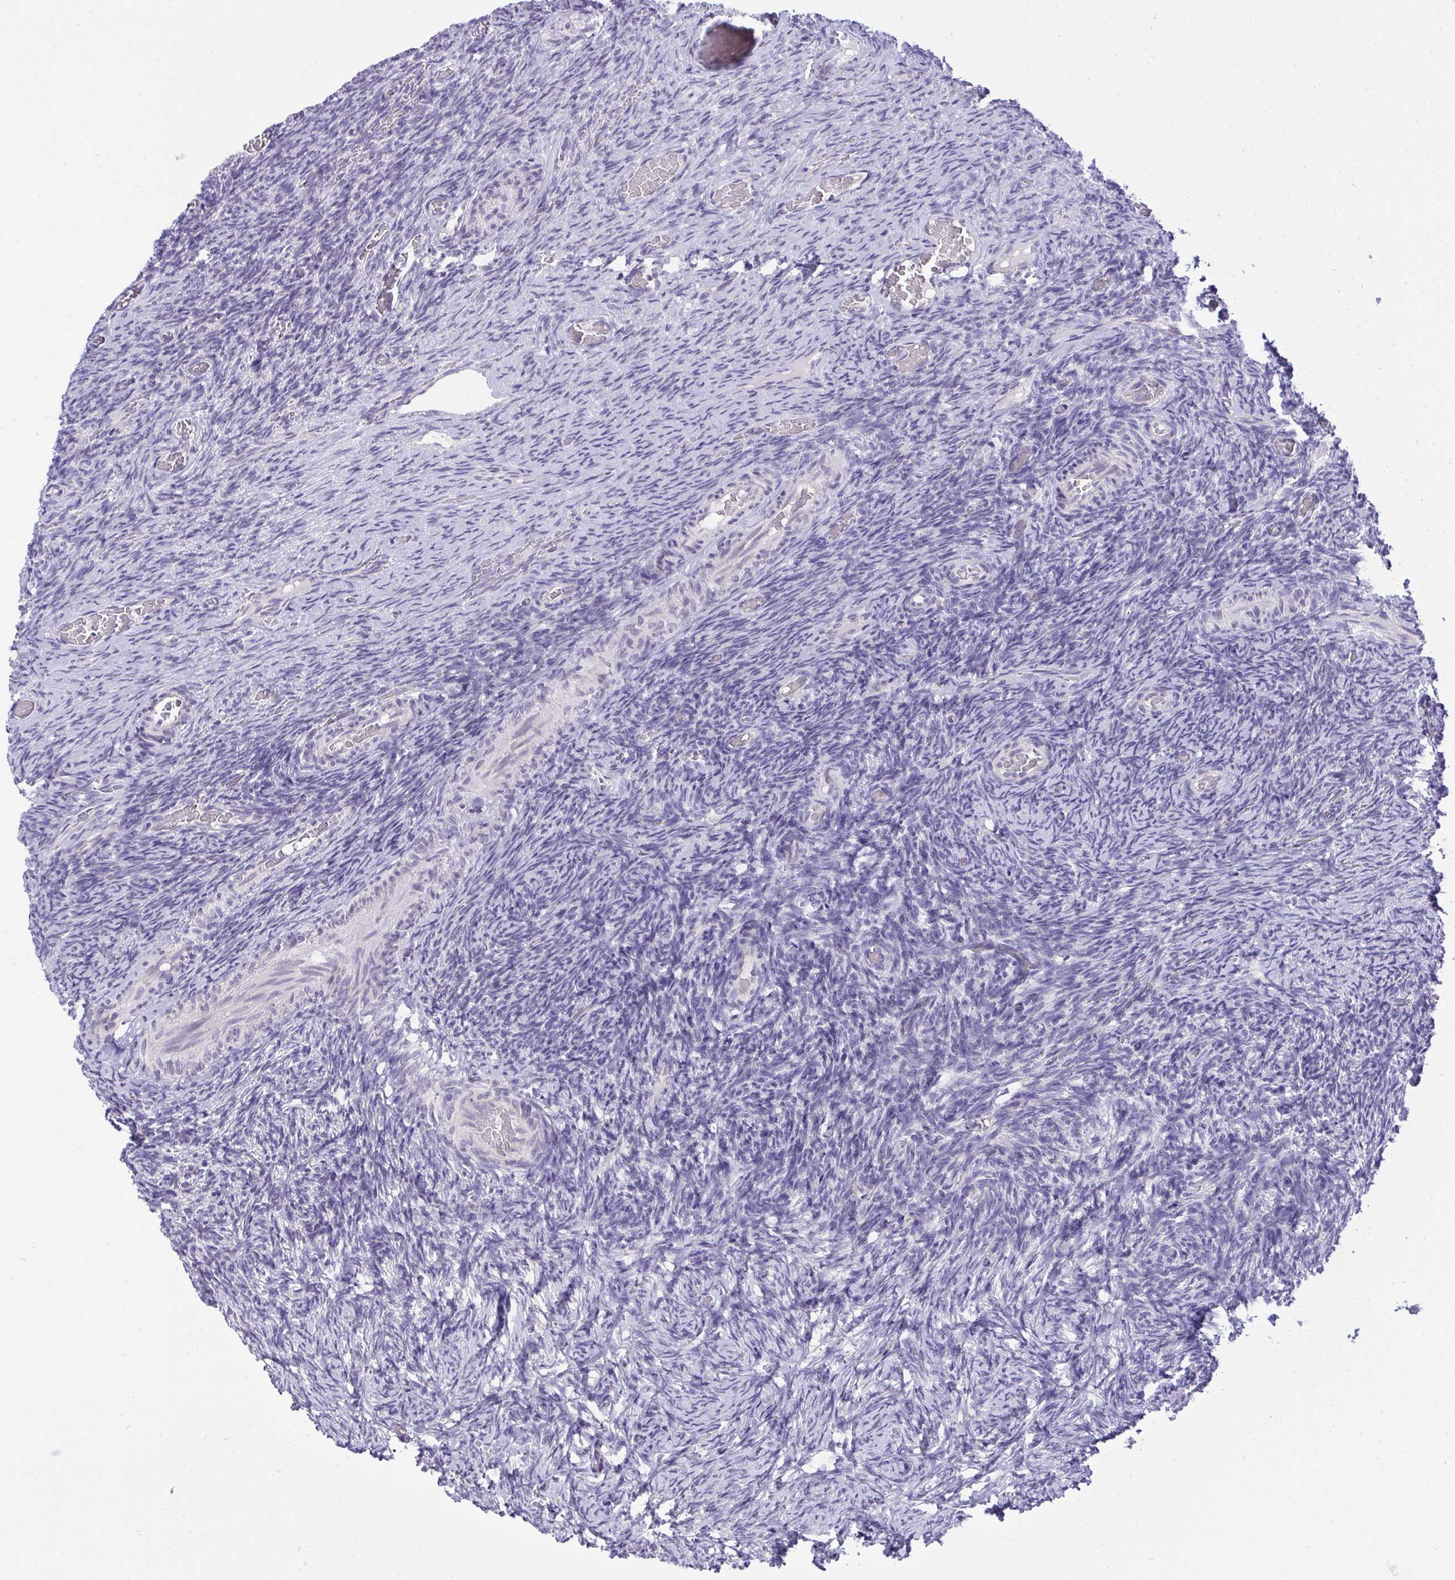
{"staining": {"intensity": "negative", "quantity": "none", "location": "none"}, "tissue": "ovary", "cell_type": "Follicle cells", "image_type": "normal", "snomed": [{"axis": "morphology", "description": "Normal tissue, NOS"}, {"axis": "topography", "description": "Ovary"}], "caption": "This image is of benign ovary stained with immunohistochemistry (IHC) to label a protein in brown with the nuclei are counter-stained blue. There is no staining in follicle cells.", "gene": "VGLL3", "patient": {"sex": "female", "age": 34}}